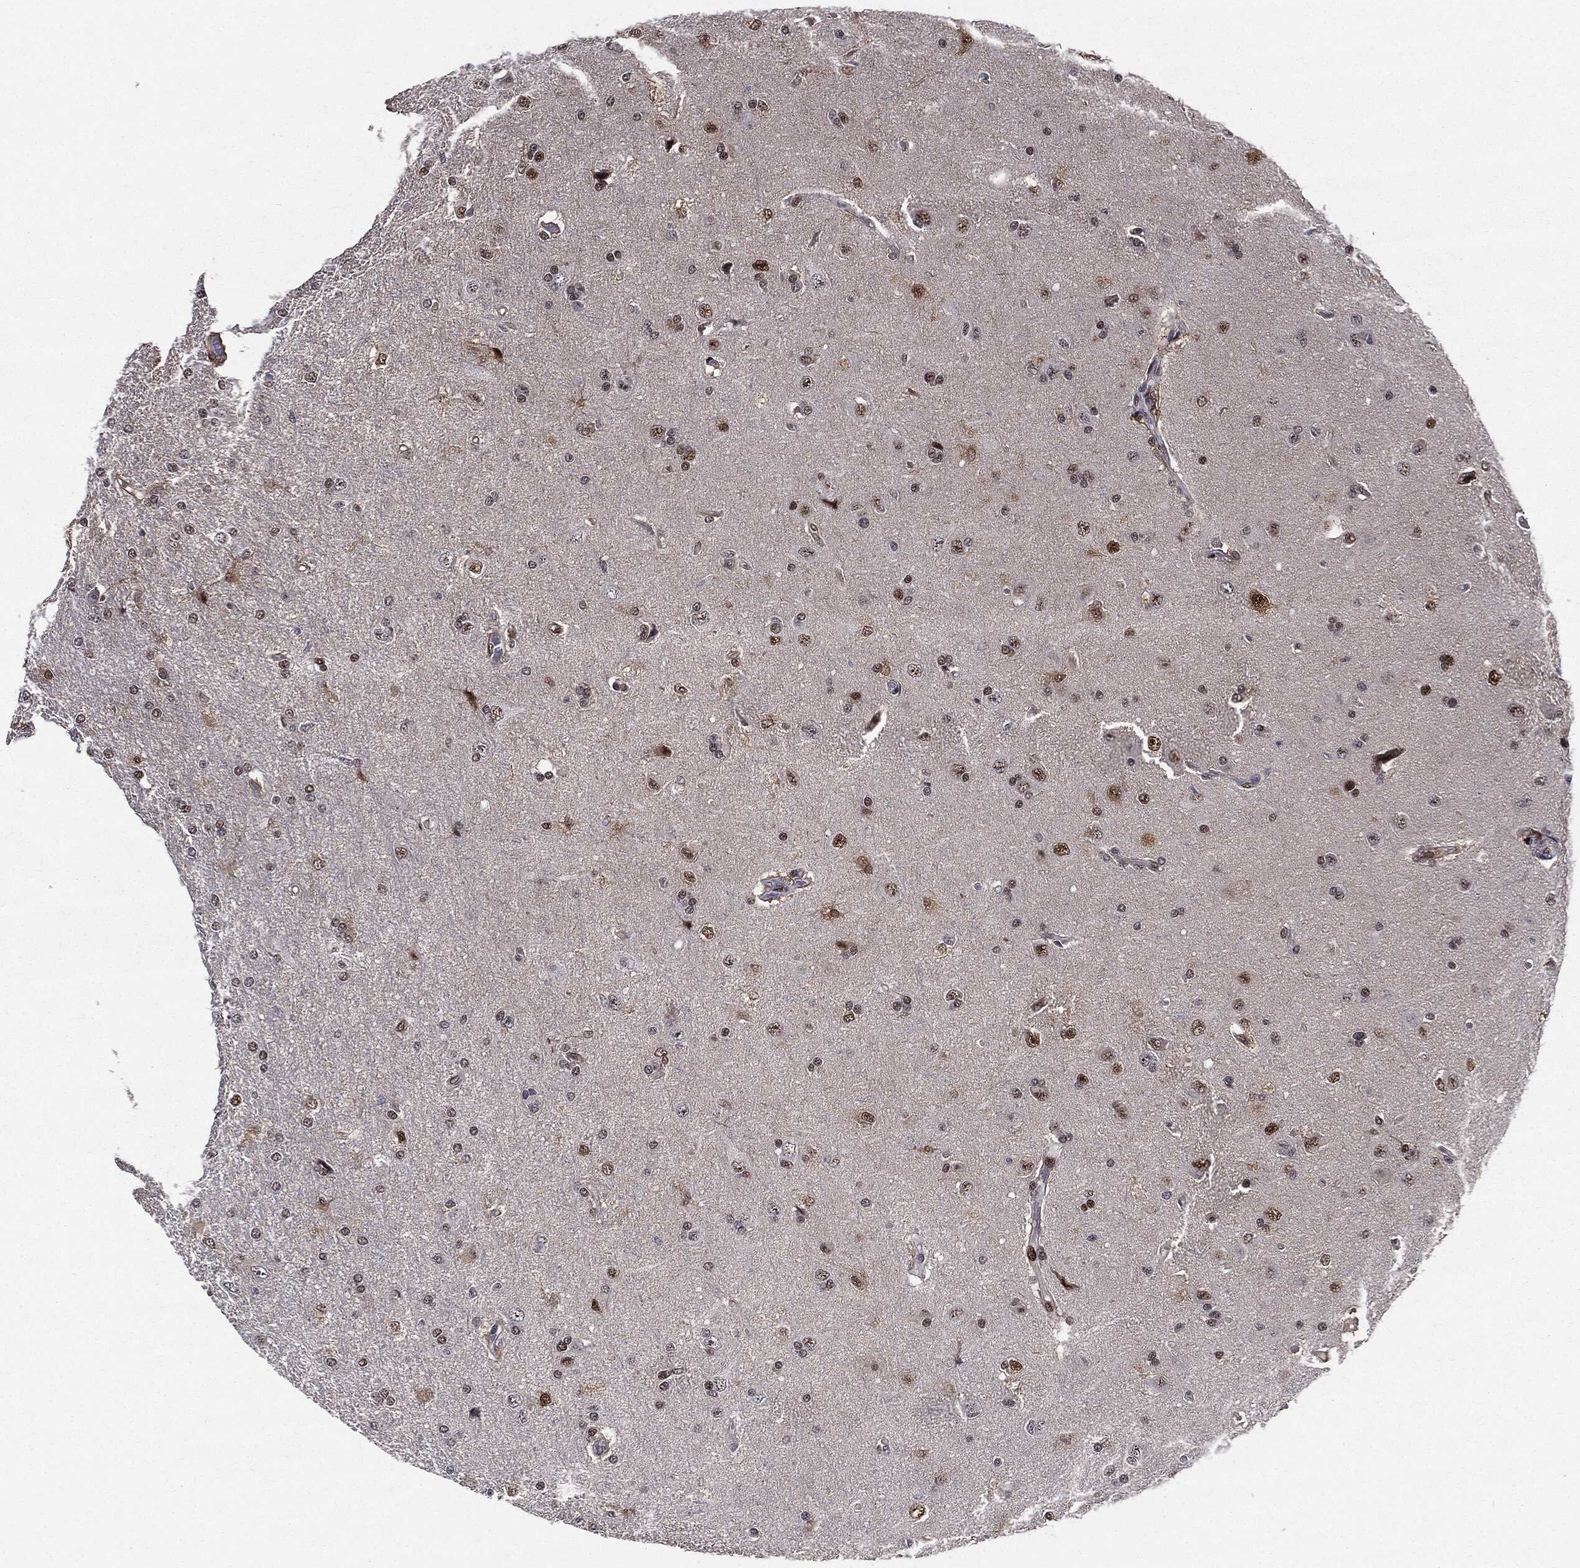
{"staining": {"intensity": "moderate", "quantity": "25%-75%", "location": "nuclear"}, "tissue": "glioma", "cell_type": "Tumor cells", "image_type": "cancer", "snomed": [{"axis": "morphology", "description": "Glioma, malignant, High grade"}, {"axis": "topography", "description": "Cerebral cortex"}], "caption": "Glioma tissue shows moderate nuclear expression in about 25%-75% of tumor cells The staining was performed using DAB to visualize the protein expression in brown, while the nuclei were stained in blue with hematoxylin (Magnification: 20x).", "gene": "JUN", "patient": {"sex": "male", "age": 70}}